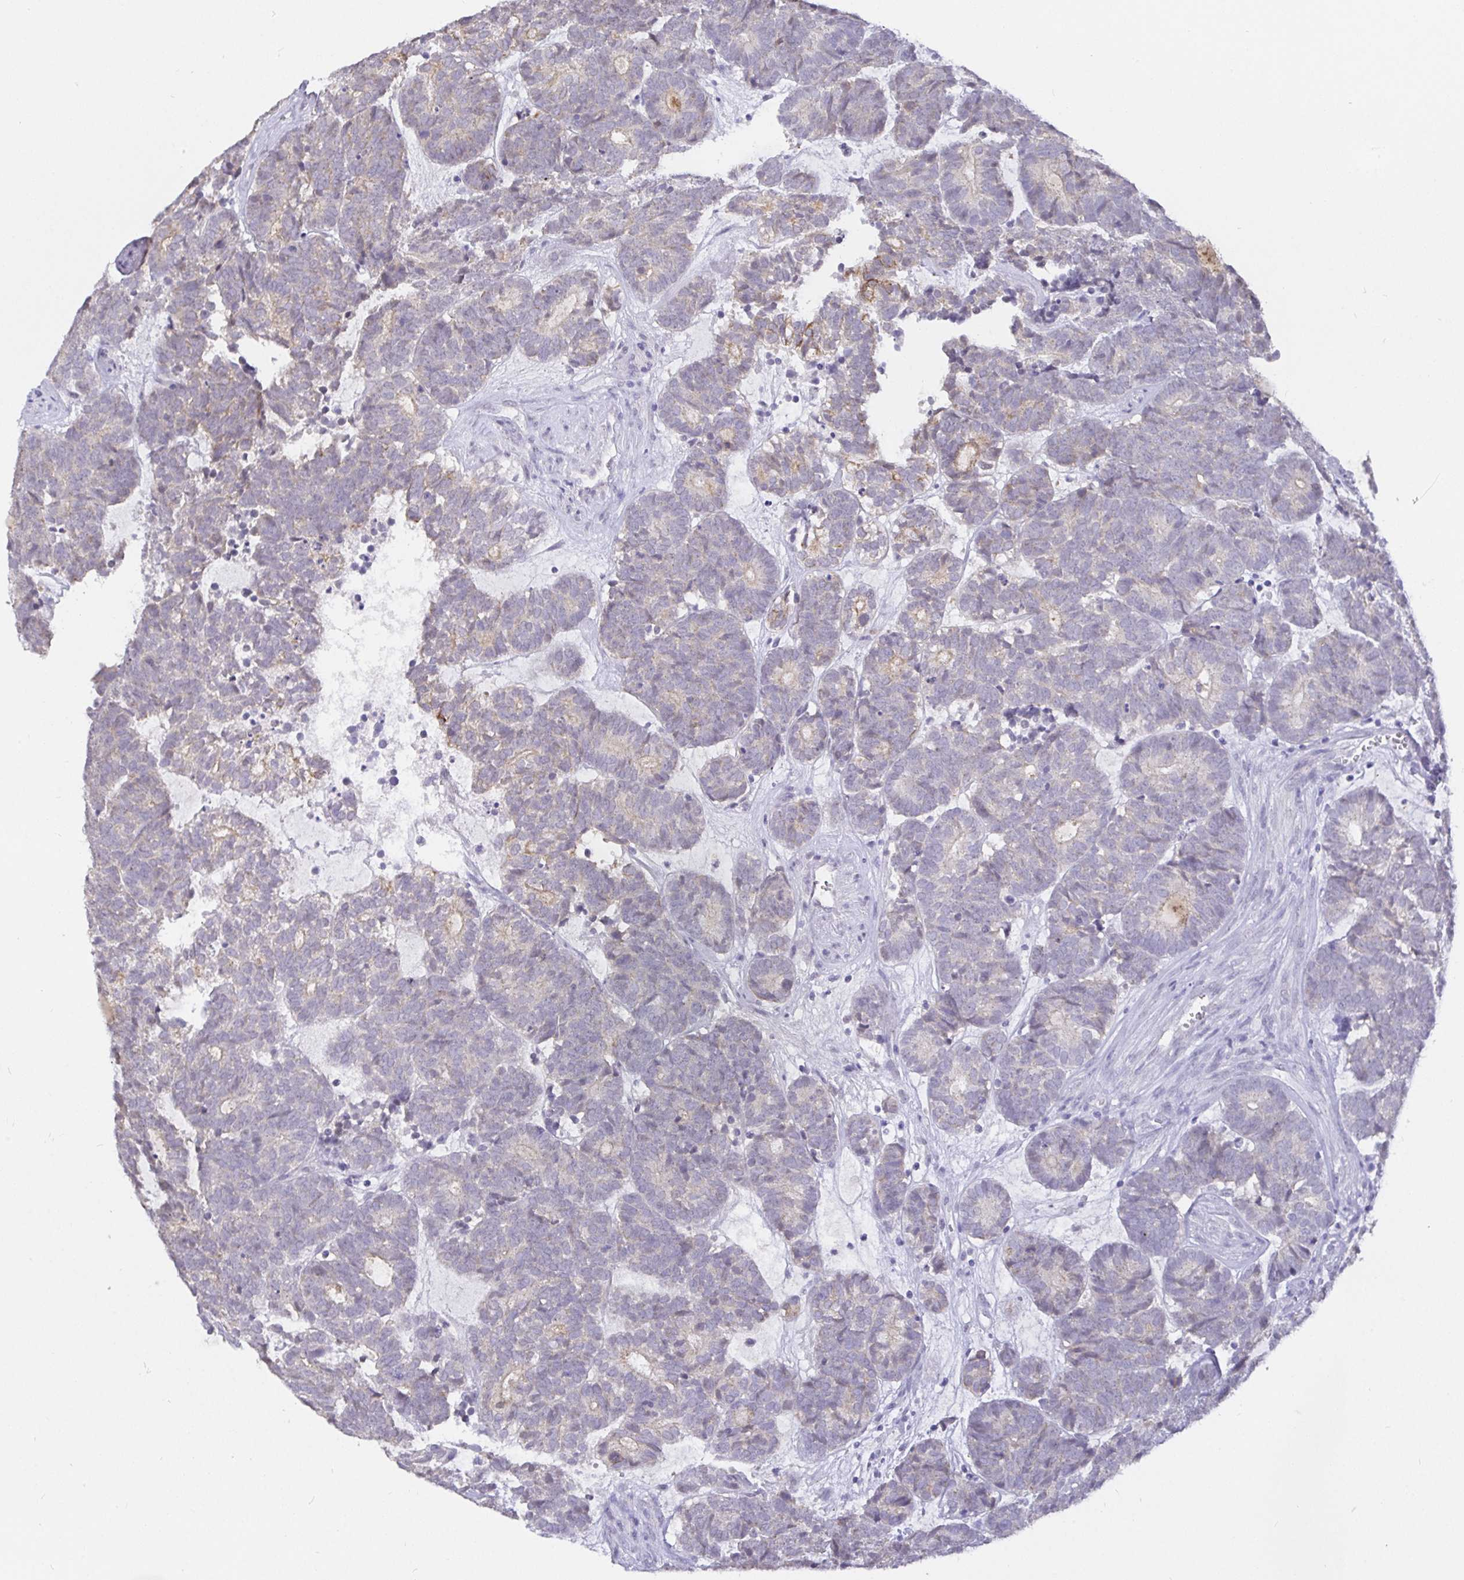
{"staining": {"intensity": "weak", "quantity": "<25%", "location": "cytoplasmic/membranous"}, "tissue": "head and neck cancer", "cell_type": "Tumor cells", "image_type": "cancer", "snomed": [{"axis": "morphology", "description": "Adenocarcinoma, NOS"}, {"axis": "topography", "description": "Head-Neck"}], "caption": "Image shows no significant protein positivity in tumor cells of adenocarcinoma (head and neck).", "gene": "EZHIP", "patient": {"sex": "female", "age": 81}}